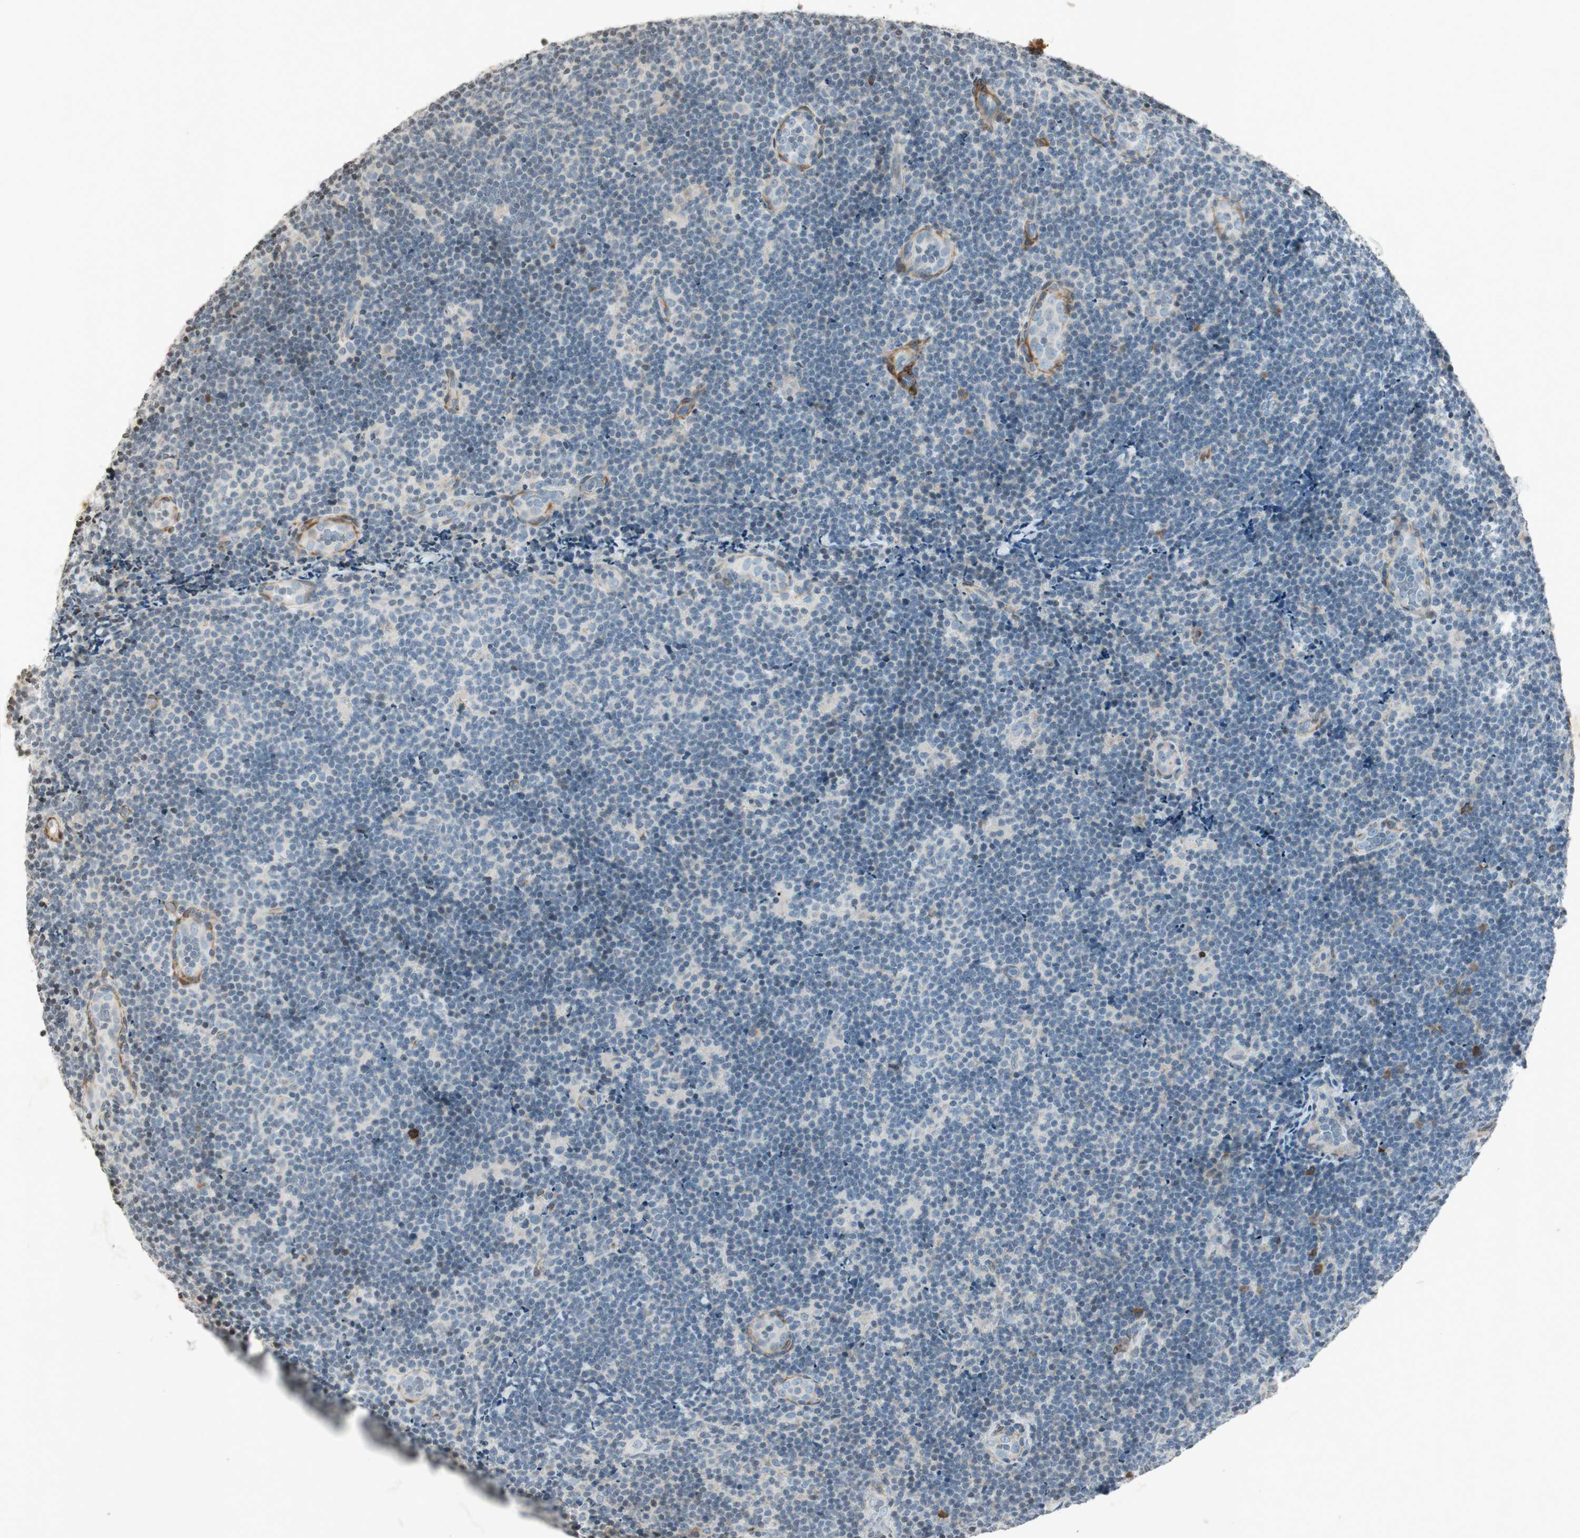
{"staining": {"intensity": "negative", "quantity": "none", "location": "none"}, "tissue": "lymphoma", "cell_type": "Tumor cells", "image_type": "cancer", "snomed": [{"axis": "morphology", "description": "Malignant lymphoma, non-Hodgkin's type, Low grade"}, {"axis": "topography", "description": "Lymph node"}], "caption": "Immunohistochemical staining of malignant lymphoma, non-Hodgkin's type (low-grade) shows no significant staining in tumor cells.", "gene": "PRKG1", "patient": {"sex": "male", "age": 83}}